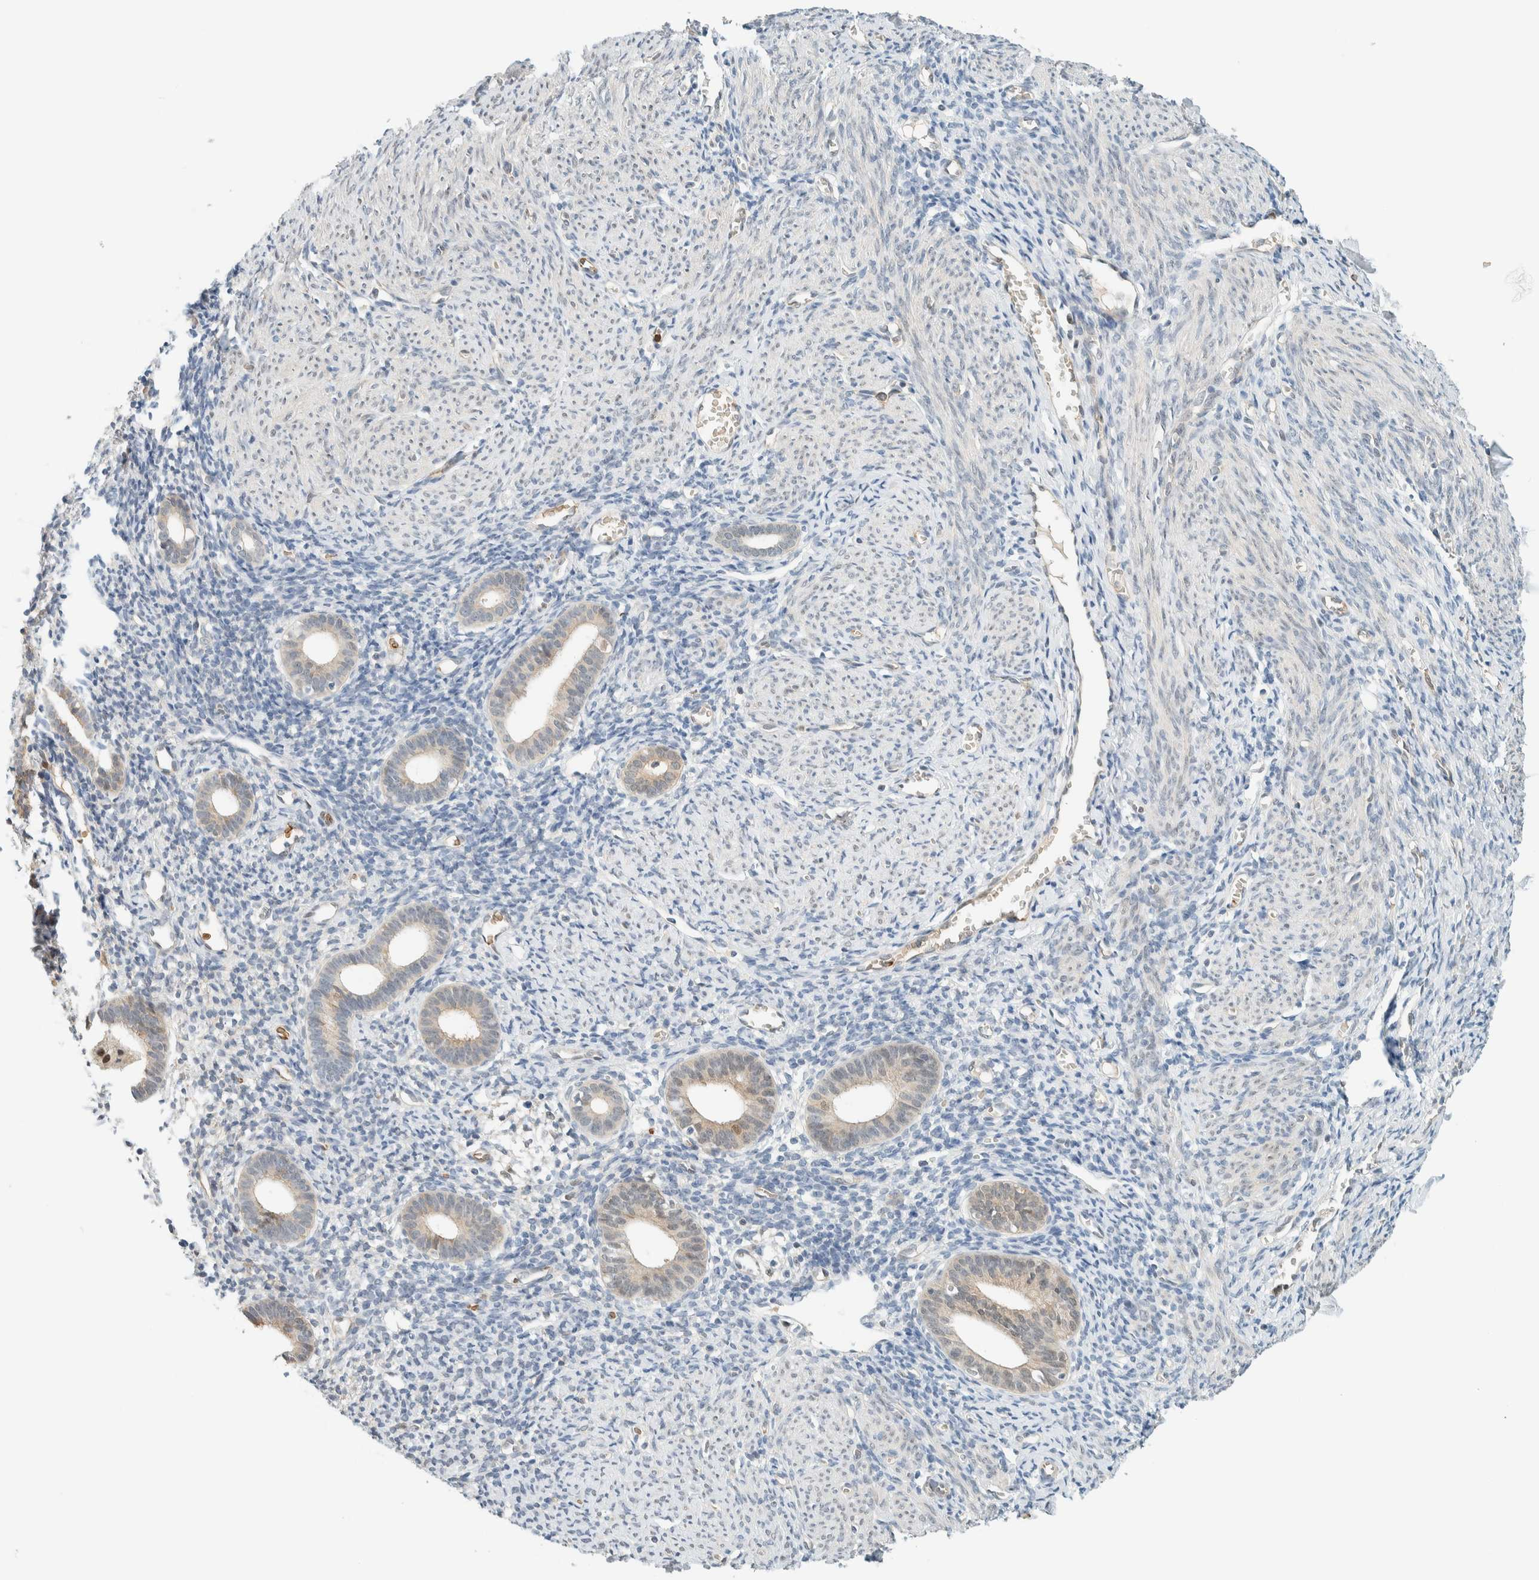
{"staining": {"intensity": "negative", "quantity": "none", "location": "none"}, "tissue": "endometrium", "cell_type": "Cells in endometrial stroma", "image_type": "normal", "snomed": [{"axis": "morphology", "description": "Normal tissue, NOS"}, {"axis": "morphology", "description": "Adenocarcinoma, NOS"}, {"axis": "topography", "description": "Endometrium"}], "caption": "Endometrium was stained to show a protein in brown. There is no significant positivity in cells in endometrial stroma. The staining was performed using DAB to visualize the protein expression in brown, while the nuclei were stained in blue with hematoxylin (Magnification: 20x).", "gene": "TSTD2", "patient": {"sex": "female", "age": 57}}